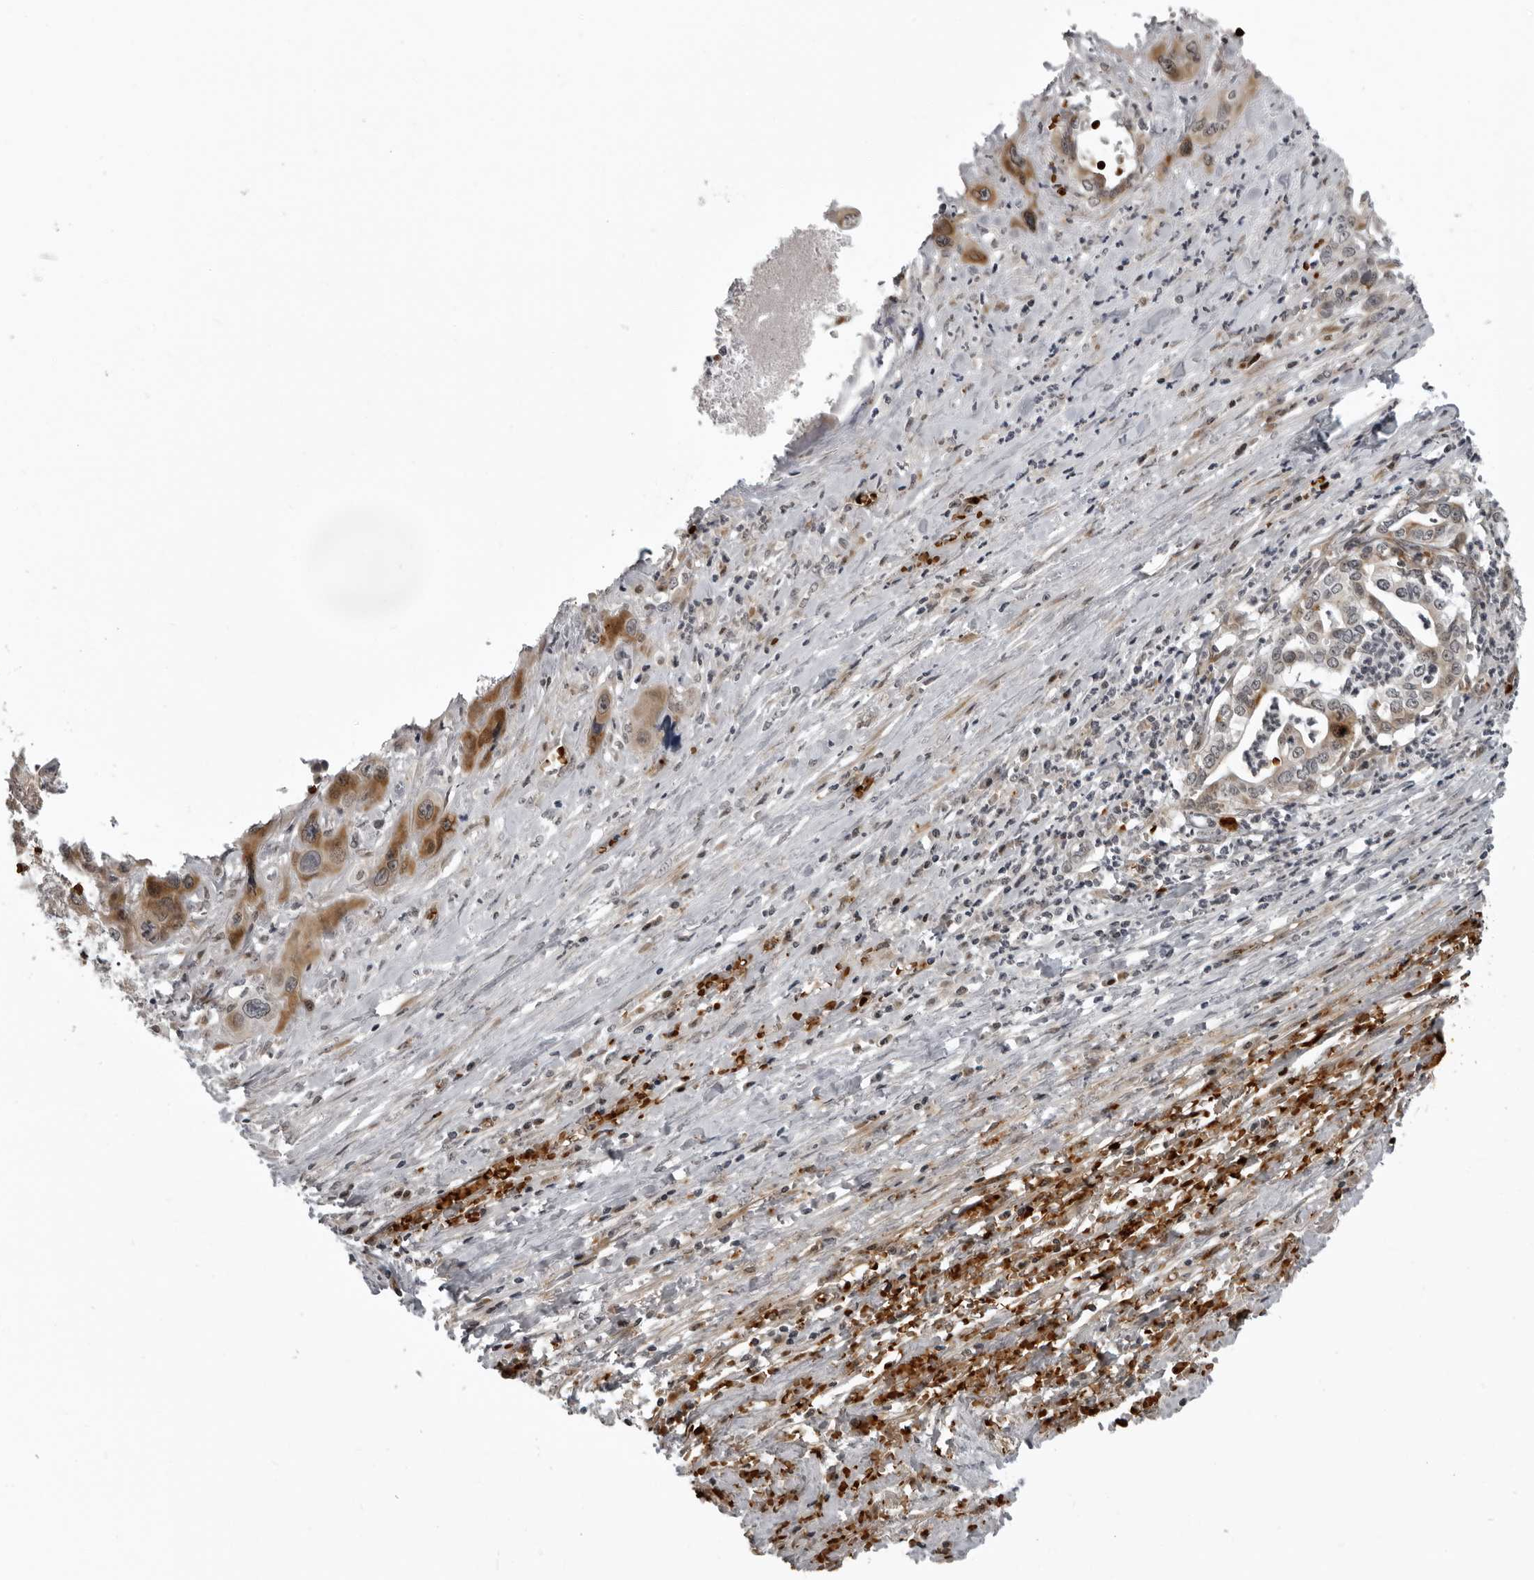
{"staining": {"intensity": "moderate", "quantity": "25%-75%", "location": "cytoplasmic/membranous"}, "tissue": "liver cancer", "cell_type": "Tumor cells", "image_type": "cancer", "snomed": [{"axis": "morphology", "description": "Cholangiocarcinoma"}, {"axis": "topography", "description": "Liver"}], "caption": "Cholangiocarcinoma (liver) stained for a protein (brown) exhibits moderate cytoplasmic/membranous positive positivity in approximately 25%-75% of tumor cells.", "gene": "THOP1", "patient": {"sex": "female", "age": 61}}